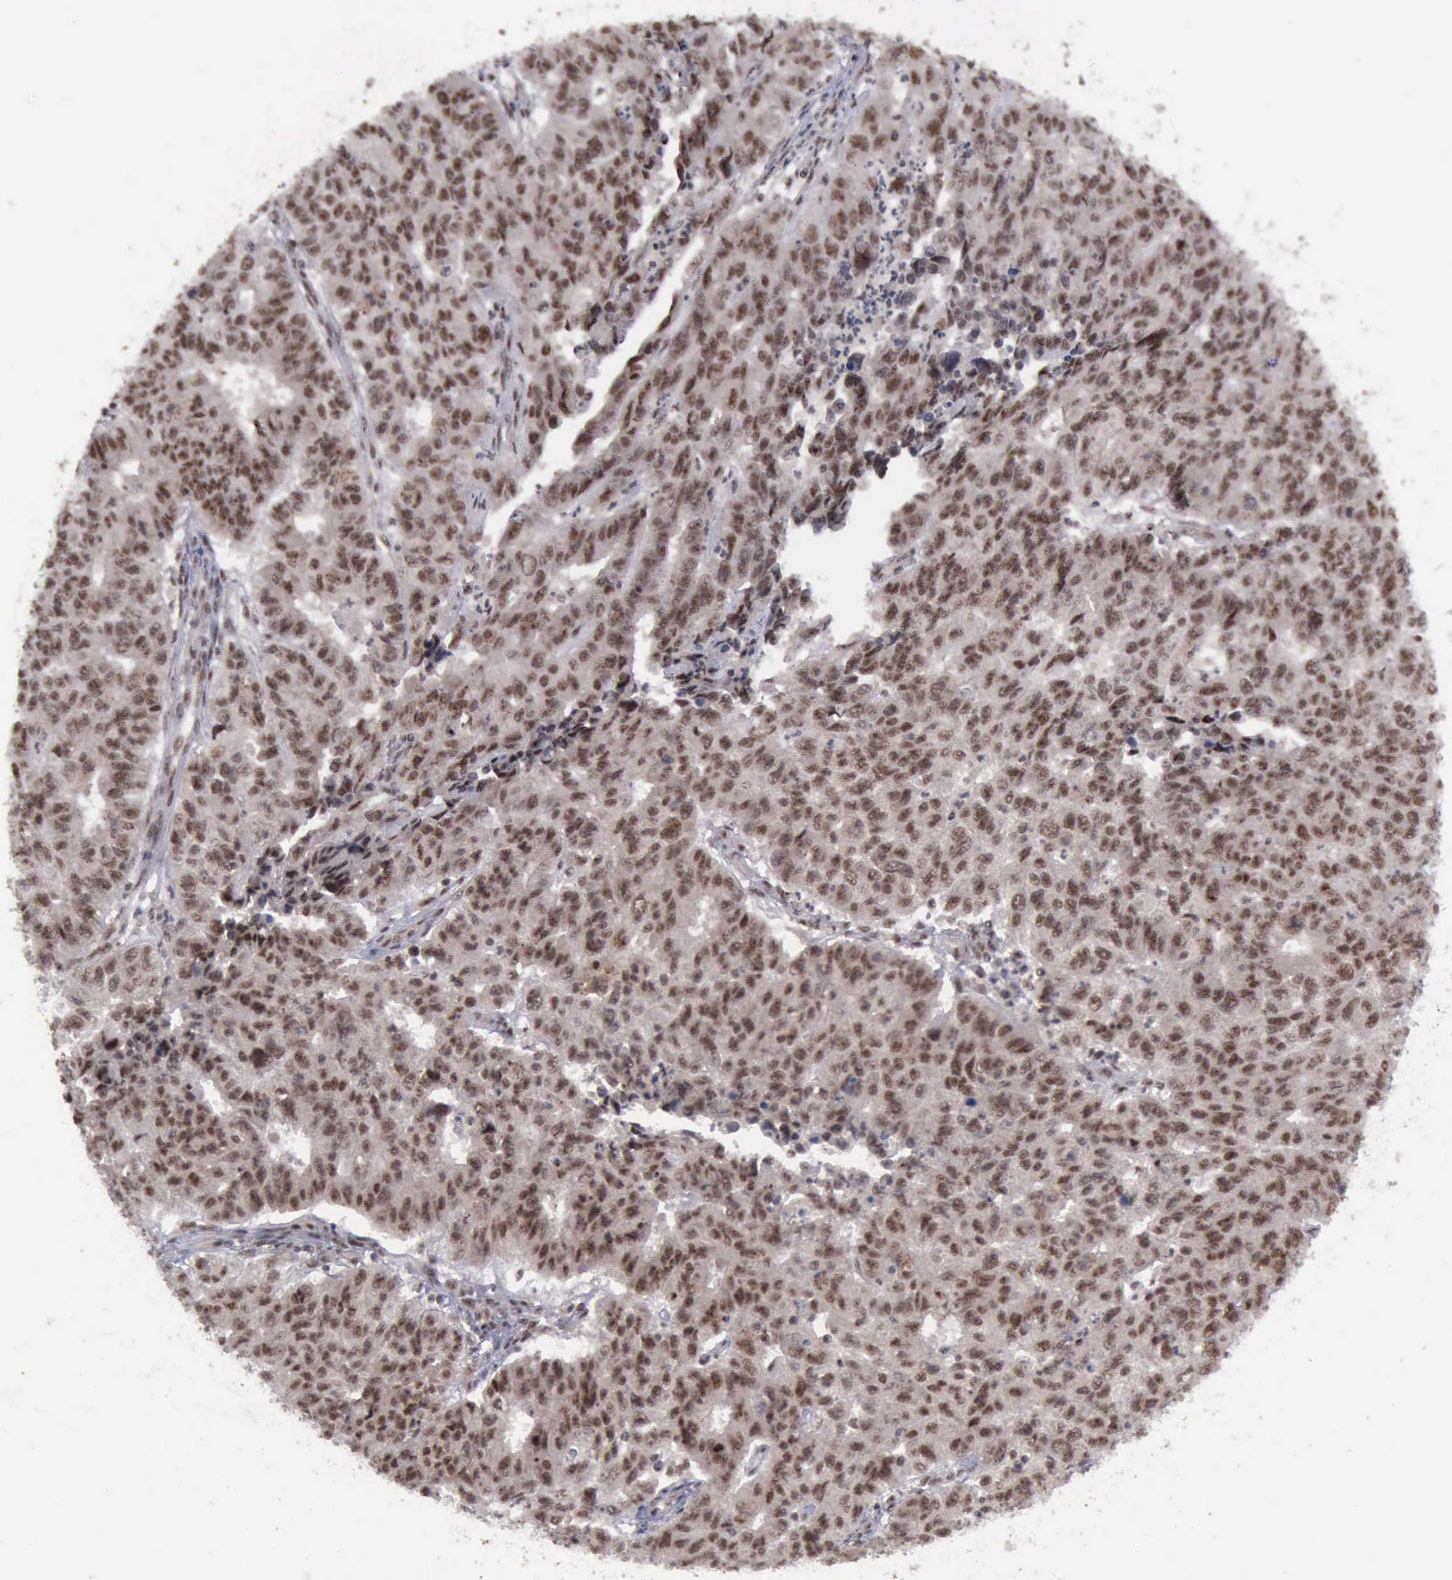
{"staining": {"intensity": "strong", "quantity": ">75%", "location": "cytoplasmic/membranous,nuclear"}, "tissue": "endometrial cancer", "cell_type": "Tumor cells", "image_type": "cancer", "snomed": [{"axis": "morphology", "description": "Adenocarcinoma, NOS"}, {"axis": "topography", "description": "Endometrium"}], "caption": "Immunohistochemical staining of endometrial cancer shows high levels of strong cytoplasmic/membranous and nuclear protein staining in about >75% of tumor cells. The staining was performed using DAB (3,3'-diaminobenzidine), with brown indicating positive protein expression. Nuclei are stained blue with hematoxylin.", "gene": "ATM", "patient": {"sex": "female", "age": 42}}